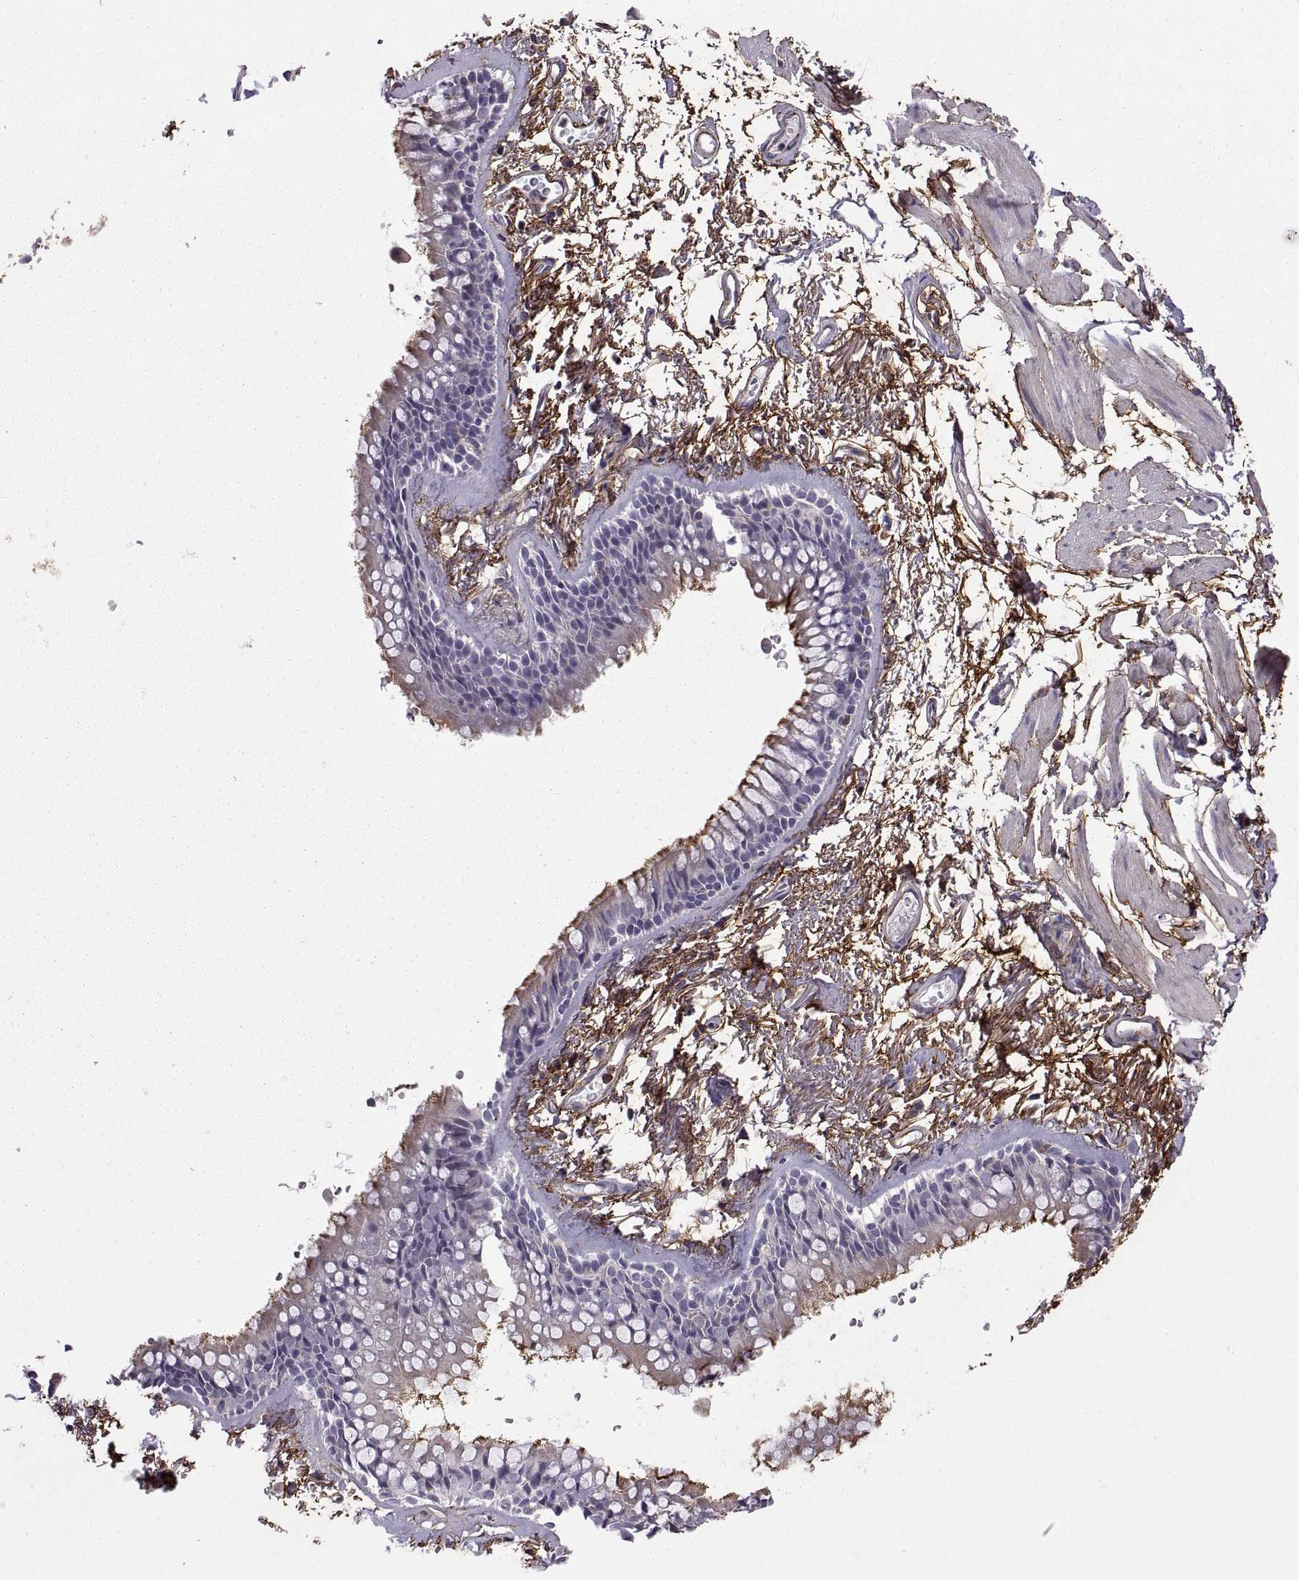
{"staining": {"intensity": "negative", "quantity": "none", "location": "none"}, "tissue": "soft tissue", "cell_type": "Fibroblasts", "image_type": "normal", "snomed": [{"axis": "morphology", "description": "Normal tissue, NOS"}, {"axis": "topography", "description": "Cartilage tissue"}, {"axis": "topography", "description": "Bronchus"}], "caption": "A photomicrograph of human soft tissue is negative for staining in fibroblasts. (DAB immunohistochemistry (IHC) visualized using brightfield microscopy, high magnification).", "gene": "EMILIN2", "patient": {"sex": "female", "age": 79}}